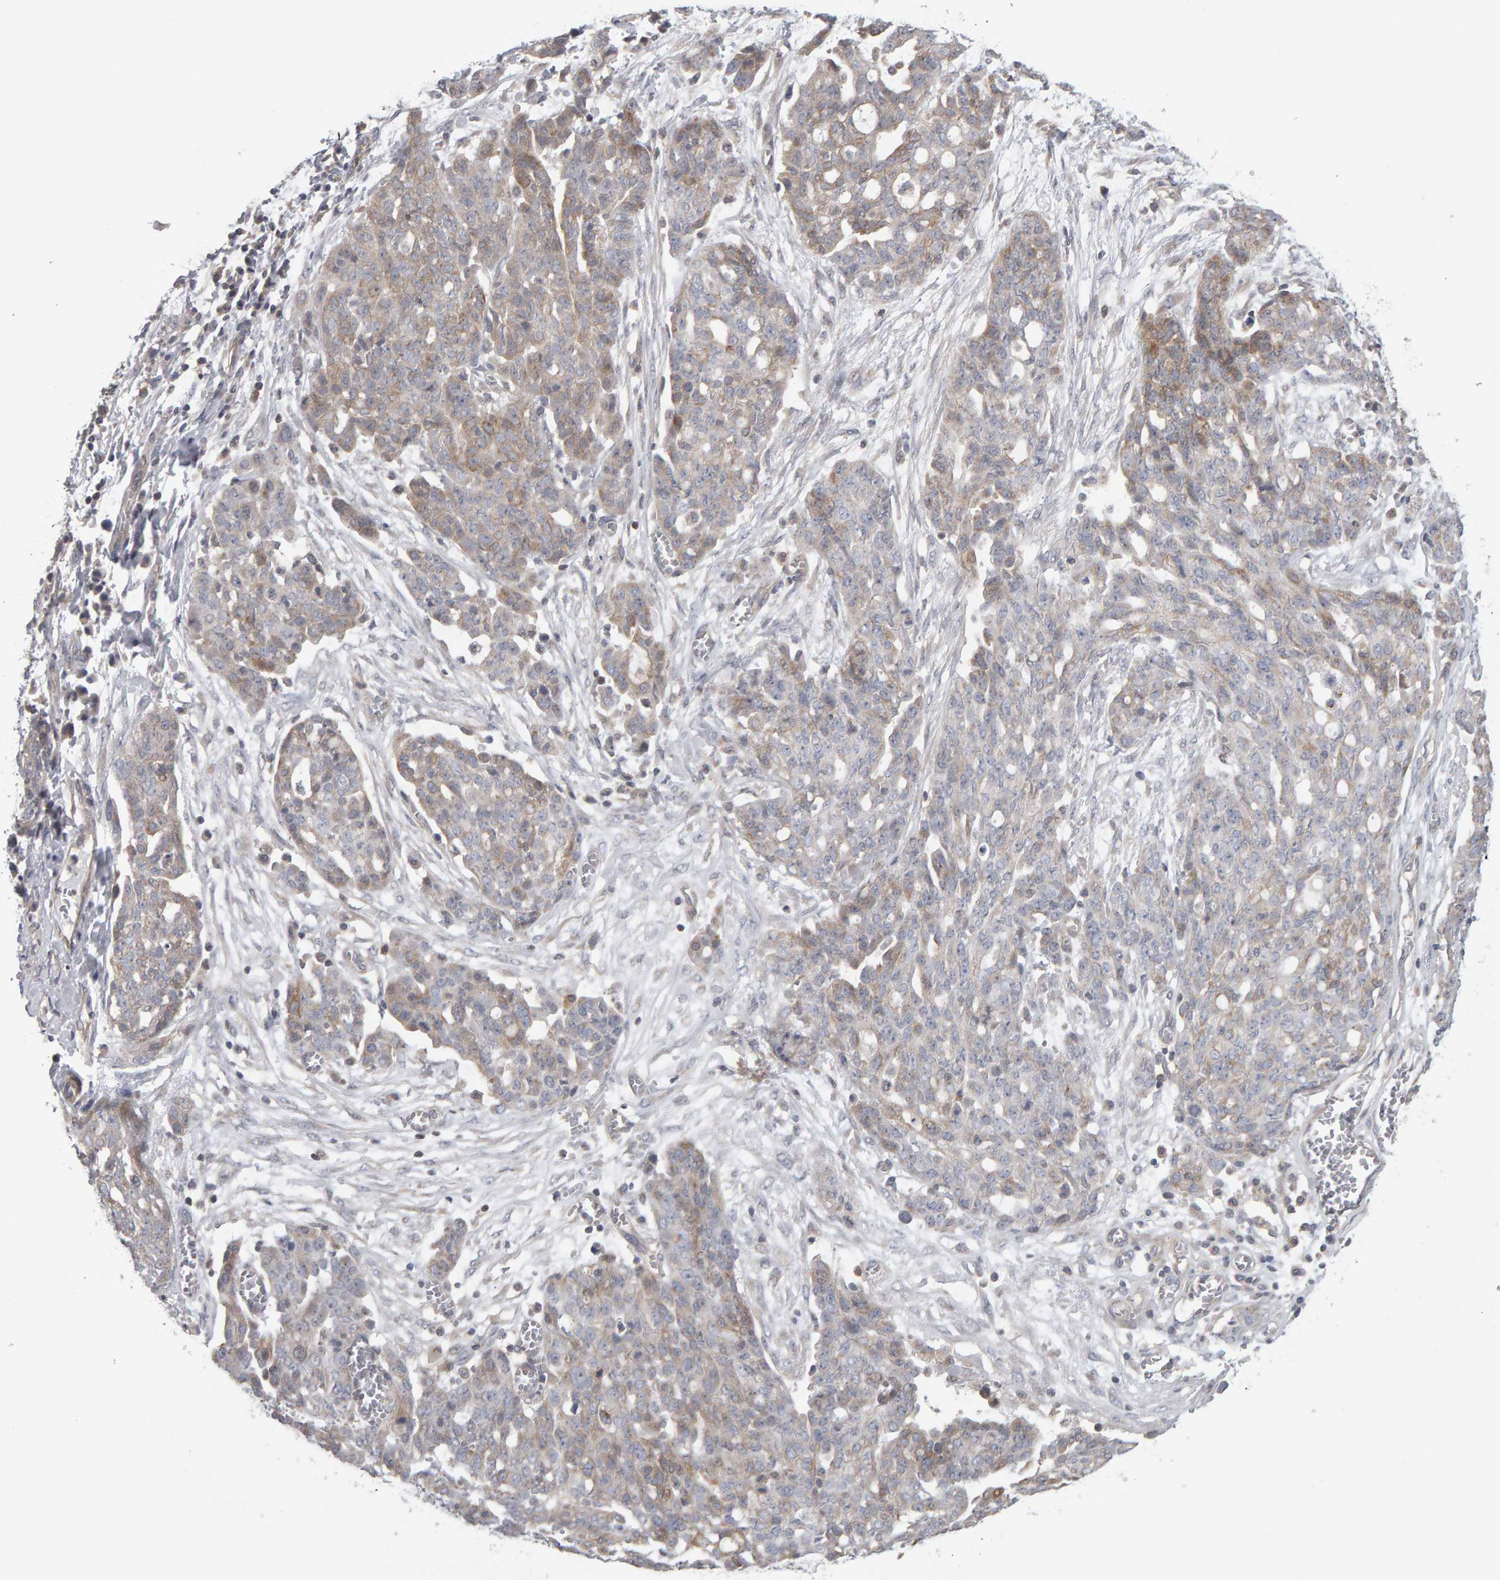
{"staining": {"intensity": "weak", "quantity": "25%-75%", "location": "cytoplasmic/membranous"}, "tissue": "ovarian cancer", "cell_type": "Tumor cells", "image_type": "cancer", "snomed": [{"axis": "morphology", "description": "Cystadenocarcinoma, serous, NOS"}, {"axis": "topography", "description": "Soft tissue"}, {"axis": "topography", "description": "Ovary"}], "caption": "Immunohistochemical staining of ovarian cancer shows low levels of weak cytoplasmic/membranous protein expression in approximately 25%-75% of tumor cells. The protein is shown in brown color, while the nuclei are stained blue.", "gene": "MSRA", "patient": {"sex": "female", "age": 57}}